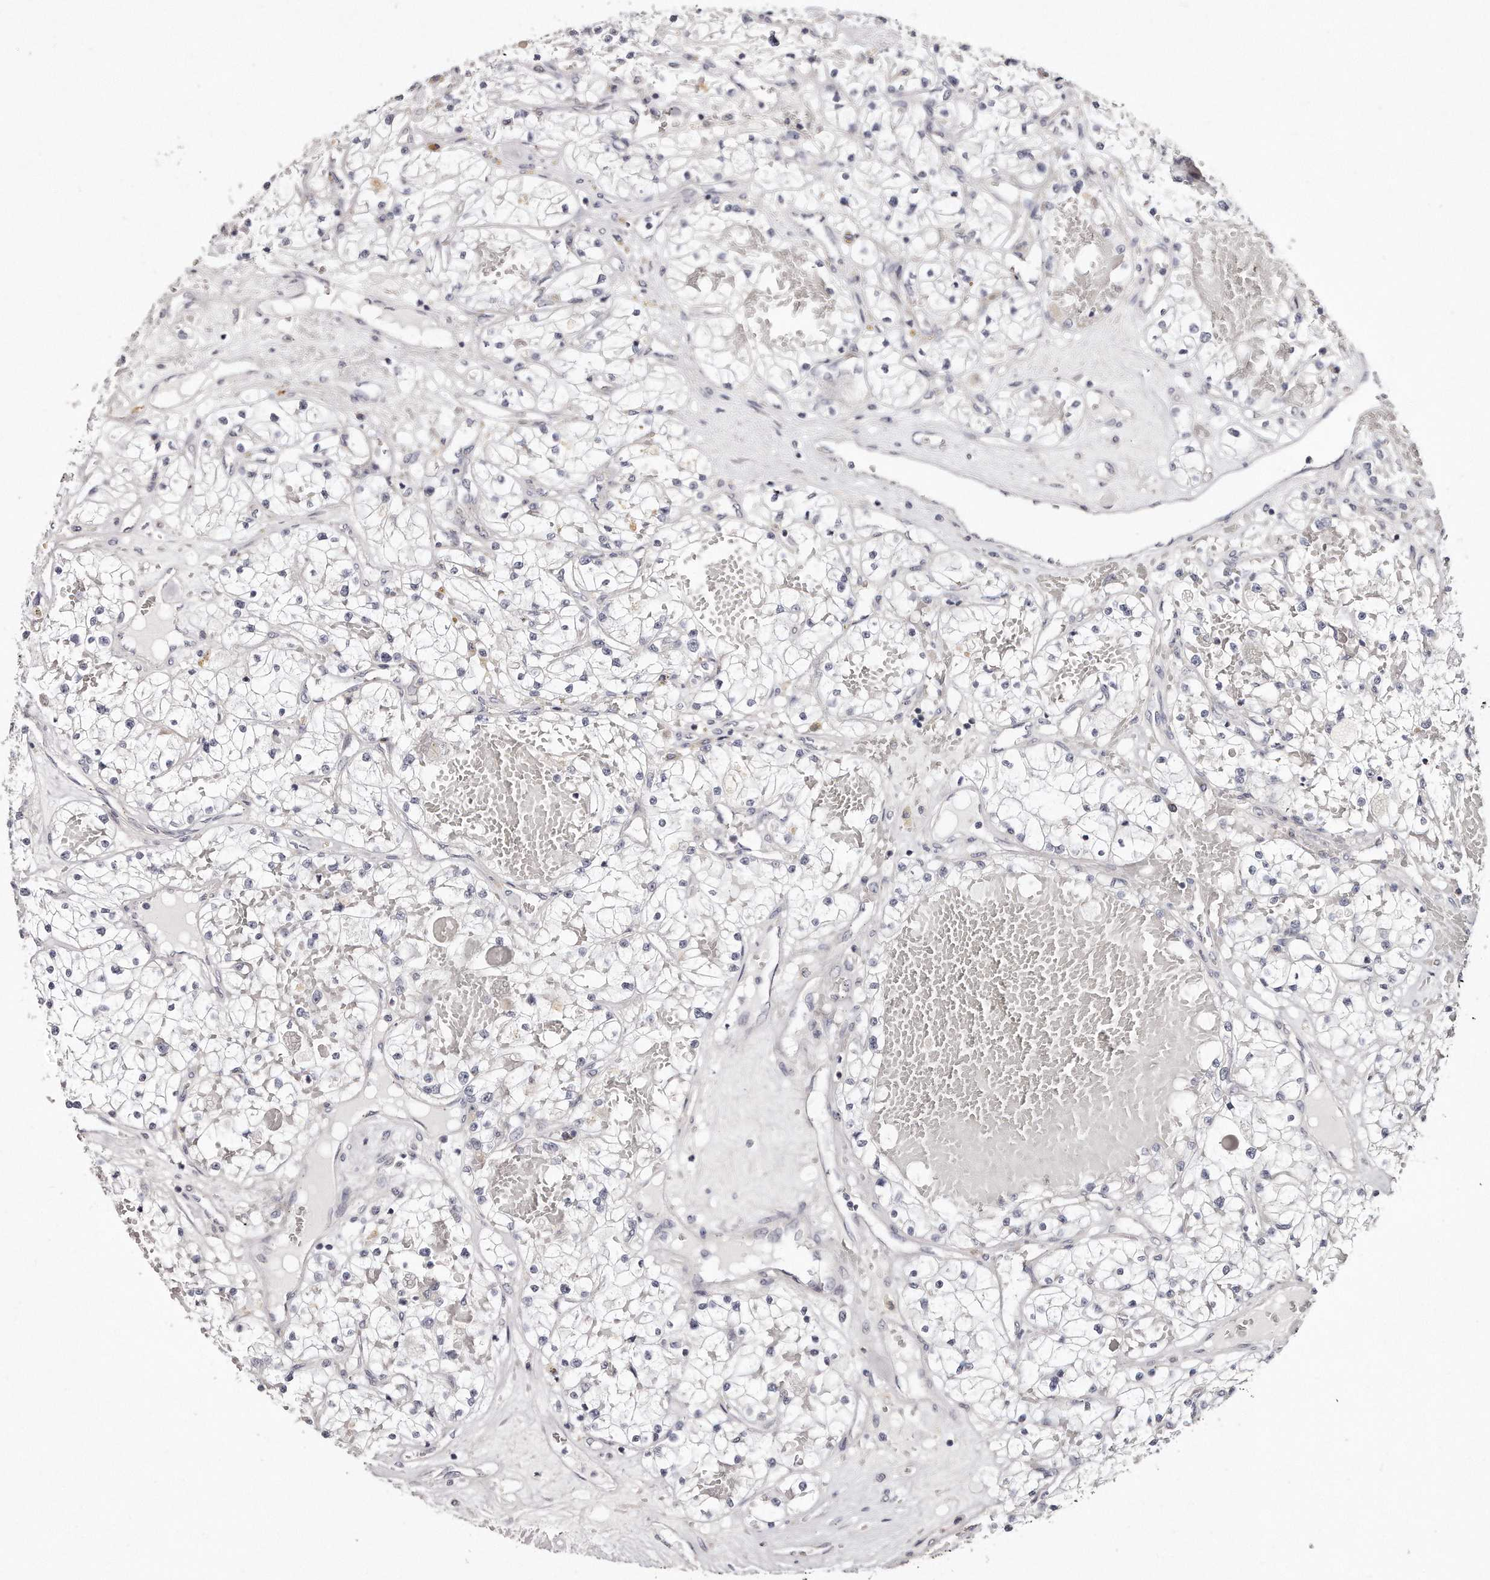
{"staining": {"intensity": "negative", "quantity": "none", "location": "none"}, "tissue": "renal cancer", "cell_type": "Tumor cells", "image_type": "cancer", "snomed": [{"axis": "morphology", "description": "Normal tissue, NOS"}, {"axis": "morphology", "description": "Adenocarcinoma, NOS"}, {"axis": "topography", "description": "Kidney"}], "caption": "This is a photomicrograph of immunohistochemistry staining of adenocarcinoma (renal), which shows no staining in tumor cells.", "gene": "TTLL4", "patient": {"sex": "male", "age": 68}}